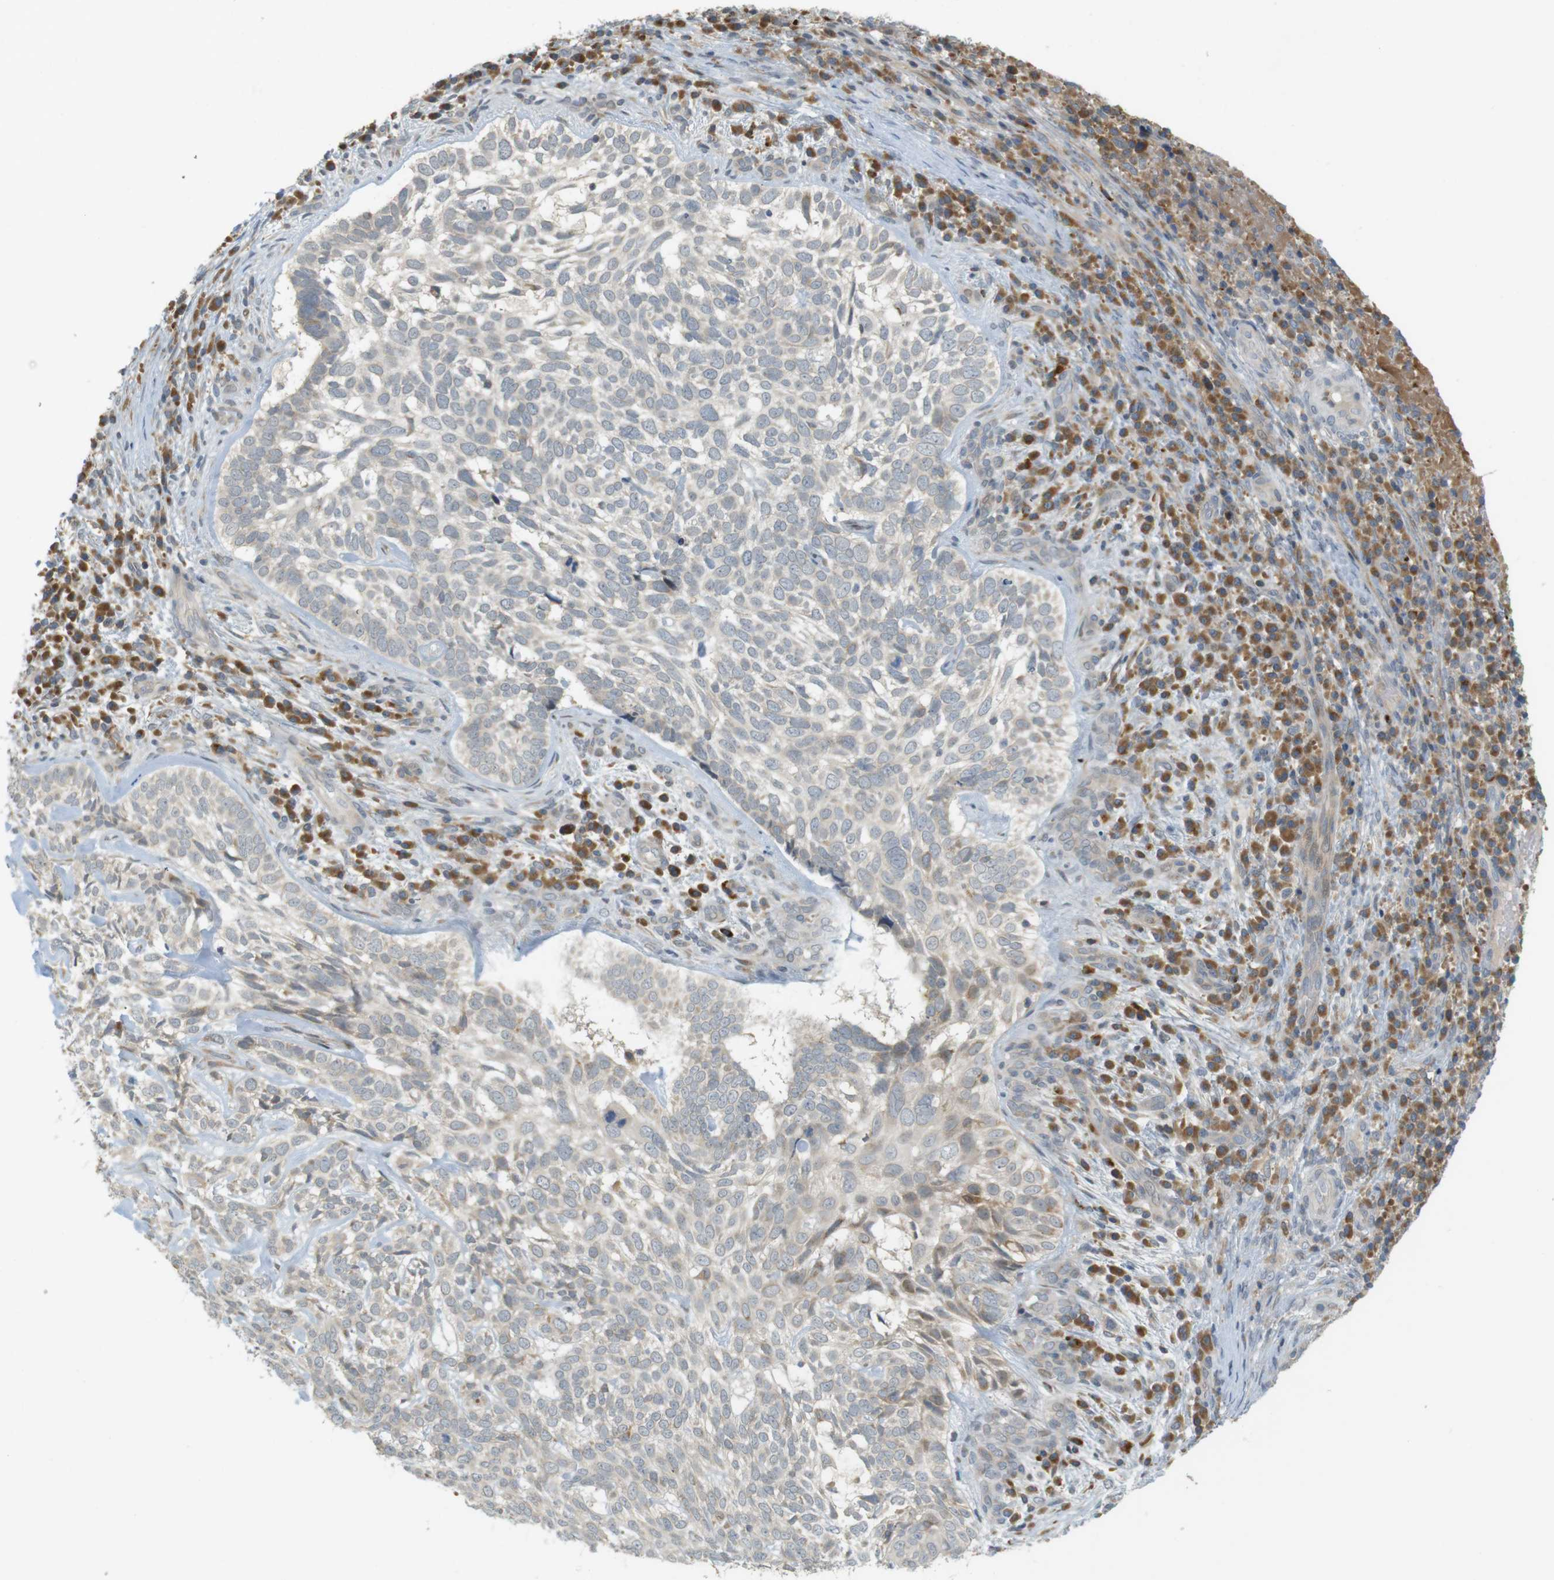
{"staining": {"intensity": "weak", "quantity": "<25%", "location": "cytoplasmic/membranous"}, "tissue": "skin cancer", "cell_type": "Tumor cells", "image_type": "cancer", "snomed": [{"axis": "morphology", "description": "Basal cell carcinoma"}, {"axis": "topography", "description": "Skin"}], "caption": "DAB immunohistochemical staining of human basal cell carcinoma (skin) exhibits no significant staining in tumor cells. (Stains: DAB (3,3'-diaminobenzidine) IHC with hematoxylin counter stain, Microscopy: brightfield microscopy at high magnification).", "gene": "CLRN3", "patient": {"sex": "male", "age": 72}}